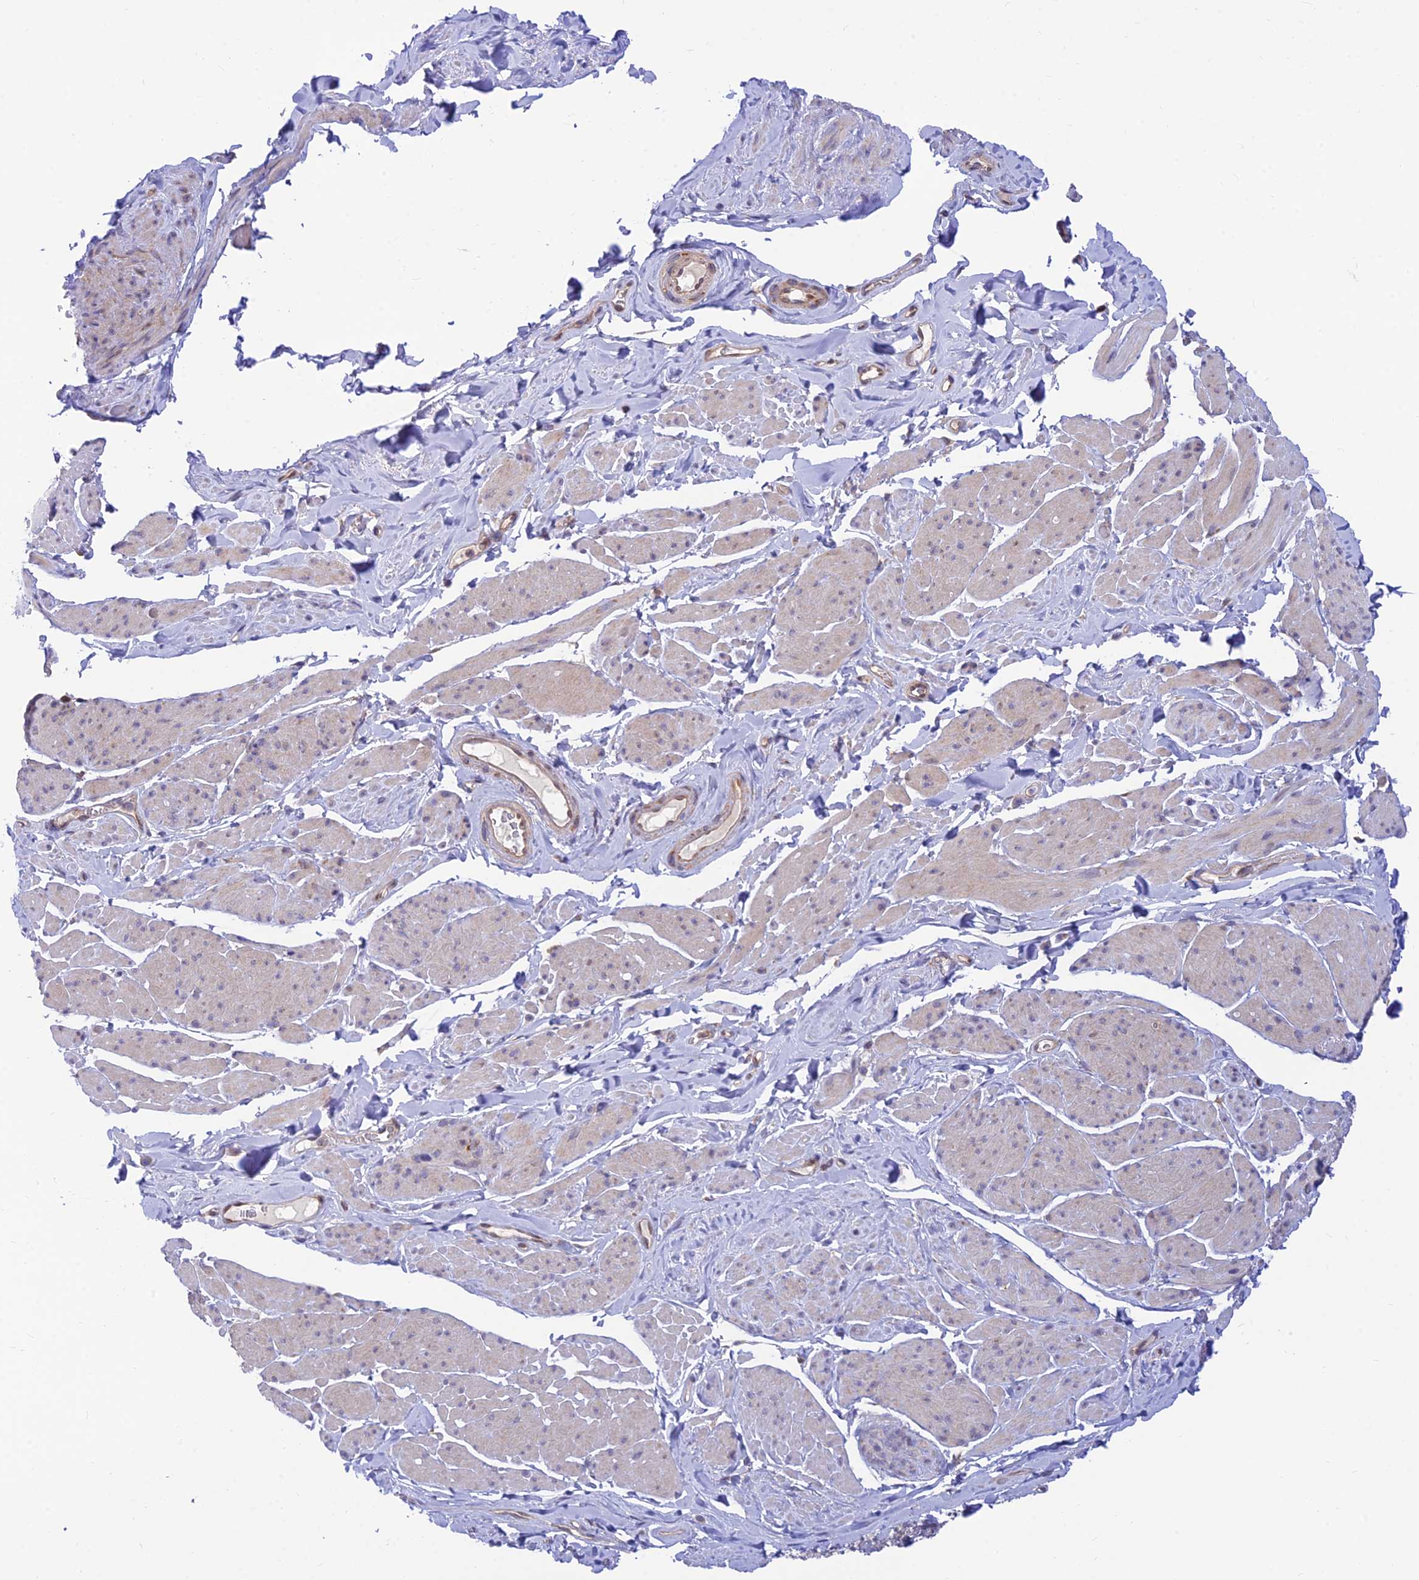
{"staining": {"intensity": "weak", "quantity": "<25%", "location": "cytoplasmic/membranous"}, "tissue": "smooth muscle", "cell_type": "Smooth muscle cells", "image_type": "normal", "snomed": [{"axis": "morphology", "description": "Normal tissue, NOS"}, {"axis": "topography", "description": "Smooth muscle"}, {"axis": "topography", "description": "Peripheral nerve tissue"}], "caption": "Immunohistochemical staining of unremarkable human smooth muscle demonstrates no significant staining in smooth muscle cells. The staining was performed using DAB (3,3'-diaminobenzidine) to visualize the protein expression in brown, while the nuclei were stained in blue with hematoxylin (Magnification: 20x).", "gene": "LYSMD2", "patient": {"sex": "male", "age": 69}}